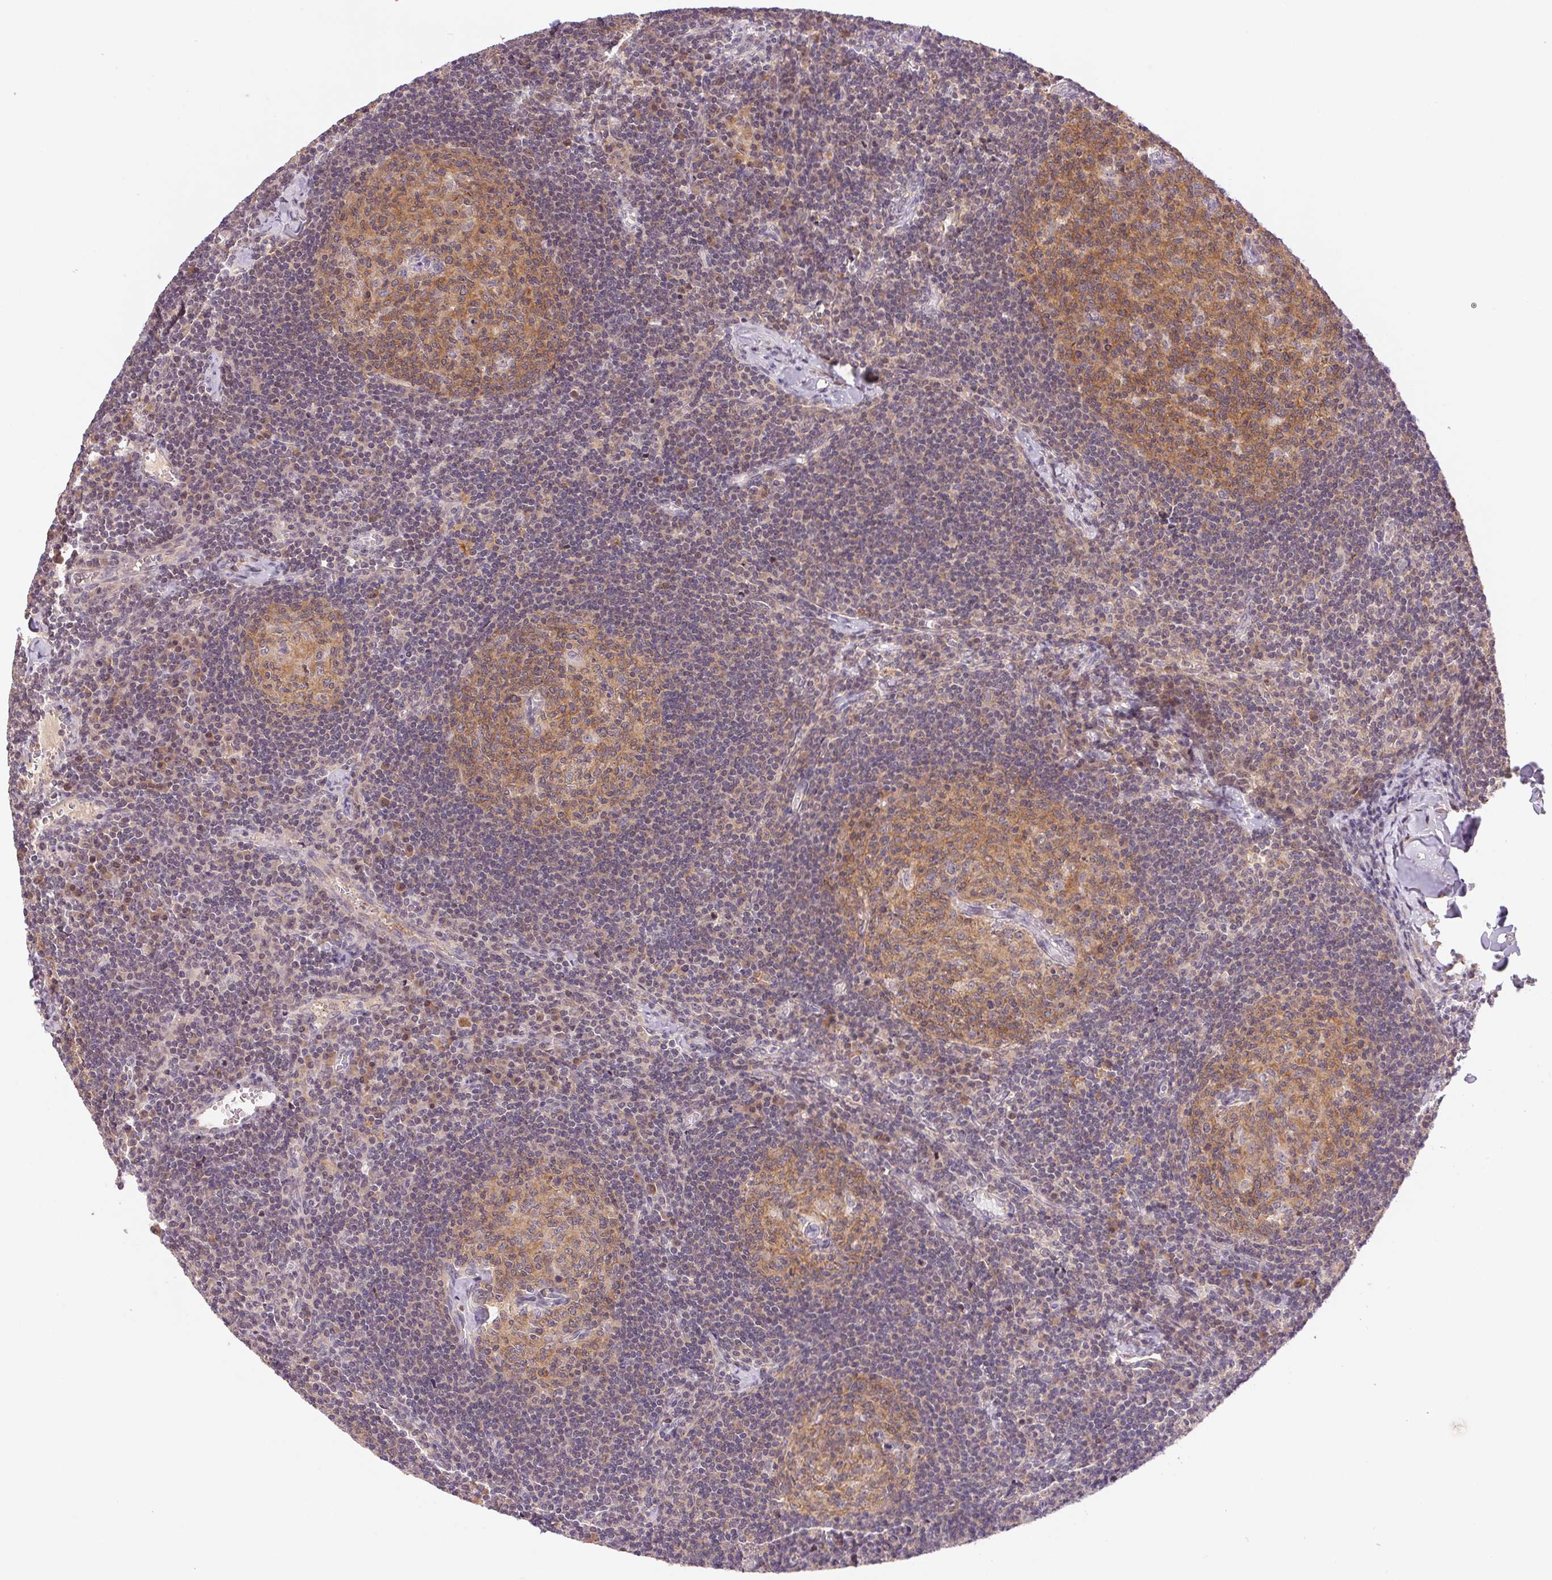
{"staining": {"intensity": "moderate", "quantity": ">75%", "location": "cytoplasmic/membranous"}, "tissue": "lymph node", "cell_type": "Germinal center cells", "image_type": "normal", "snomed": [{"axis": "morphology", "description": "Normal tissue, NOS"}, {"axis": "topography", "description": "Lymph node"}], "caption": "The micrograph exhibits a brown stain indicating the presence of a protein in the cytoplasmic/membranous of germinal center cells in lymph node. The staining was performed using DAB, with brown indicating positive protein expression. Nuclei are stained blue with hematoxylin.", "gene": "BNIP5", "patient": {"sex": "male", "age": 67}}